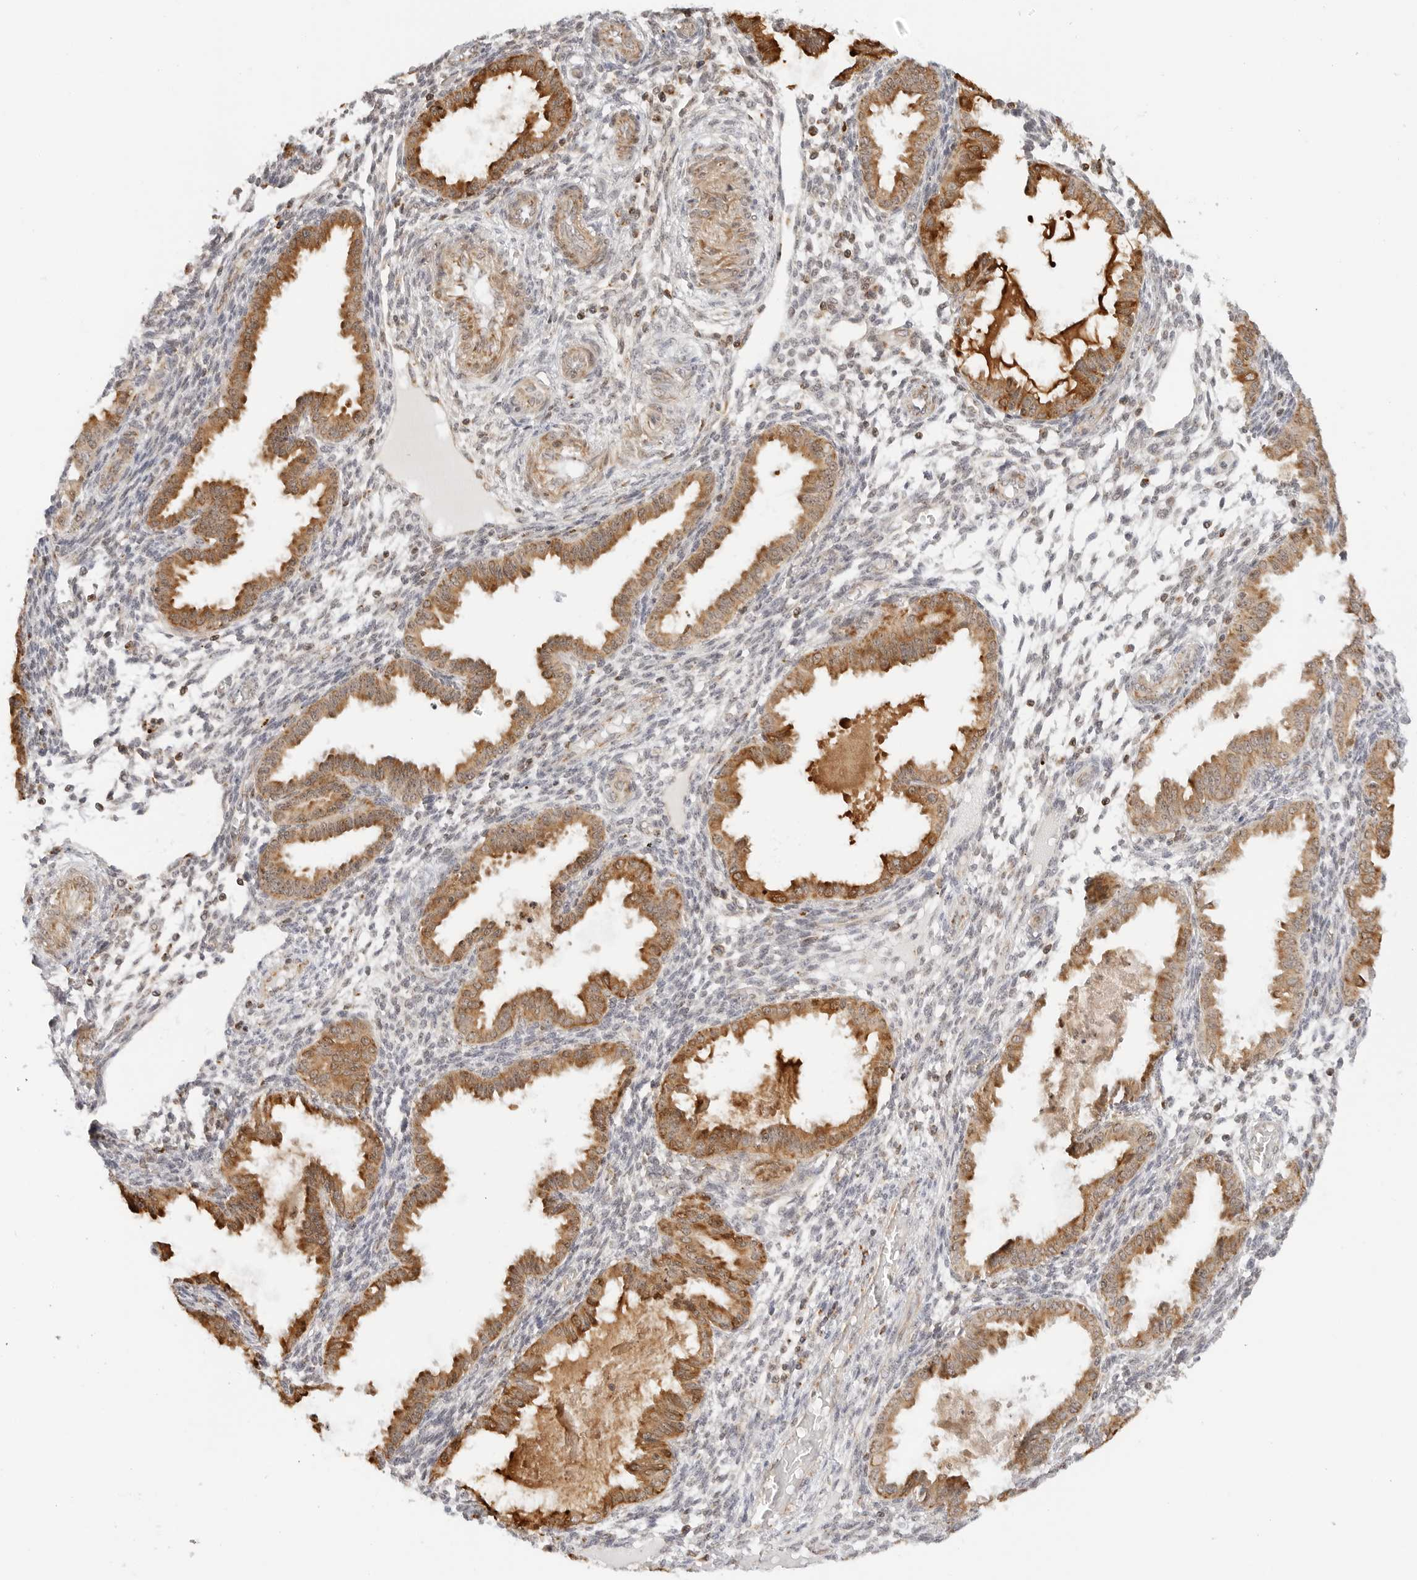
{"staining": {"intensity": "weak", "quantity": "<25%", "location": "nuclear"}, "tissue": "endometrium", "cell_type": "Cells in endometrial stroma", "image_type": "normal", "snomed": [{"axis": "morphology", "description": "Normal tissue, NOS"}, {"axis": "topography", "description": "Endometrium"}], "caption": "IHC micrograph of benign human endometrium stained for a protein (brown), which reveals no staining in cells in endometrial stroma.", "gene": "GORAB", "patient": {"sex": "female", "age": 33}}